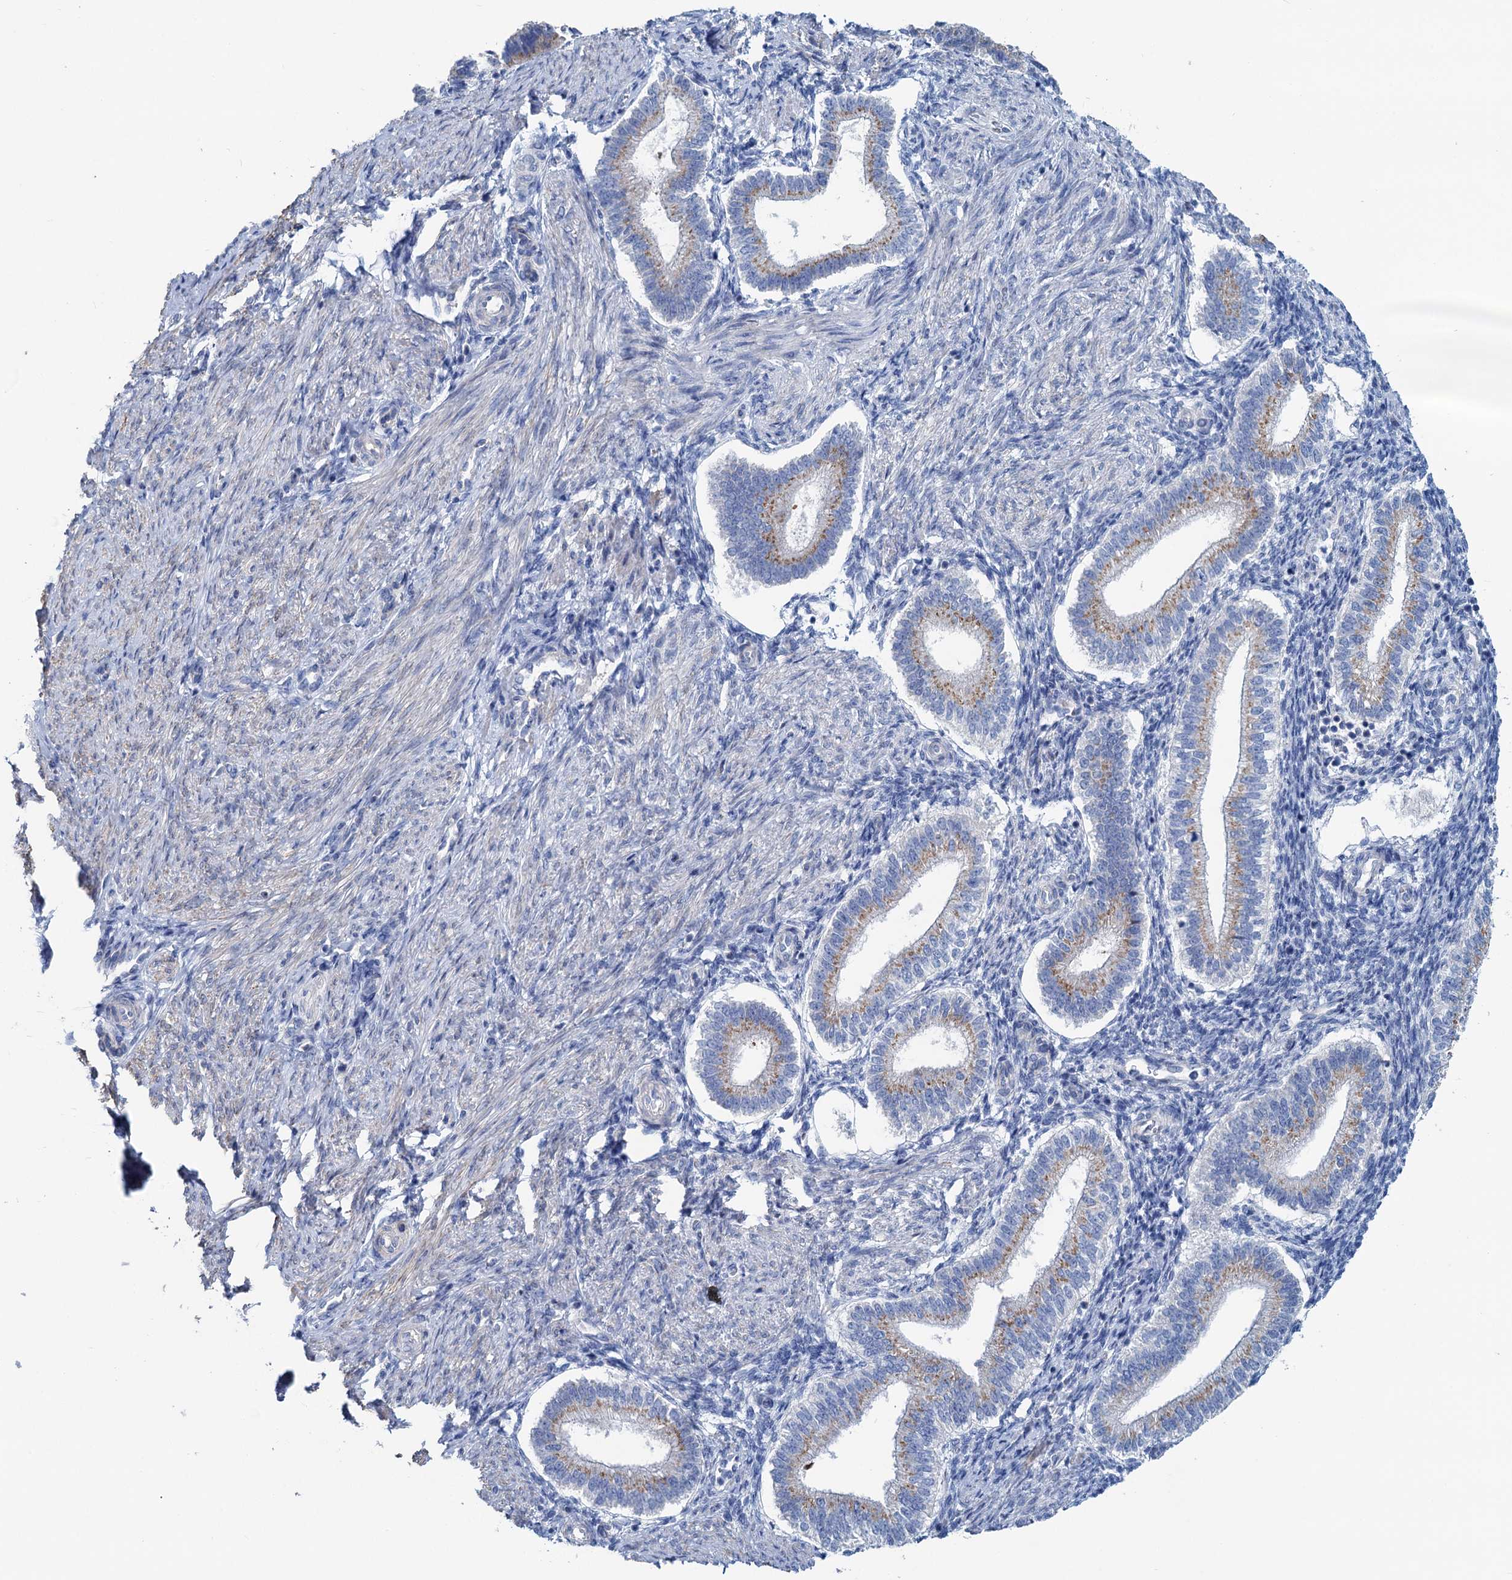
{"staining": {"intensity": "negative", "quantity": "none", "location": "none"}, "tissue": "endometrium", "cell_type": "Cells in endometrial stroma", "image_type": "normal", "snomed": [{"axis": "morphology", "description": "Normal tissue, NOS"}, {"axis": "topography", "description": "Endometrium"}], "caption": "Immunohistochemistry (IHC) of unremarkable endometrium exhibits no expression in cells in endometrial stroma. (DAB immunohistochemistry, high magnification).", "gene": "SLC1A3", "patient": {"sex": "female", "age": 24}}